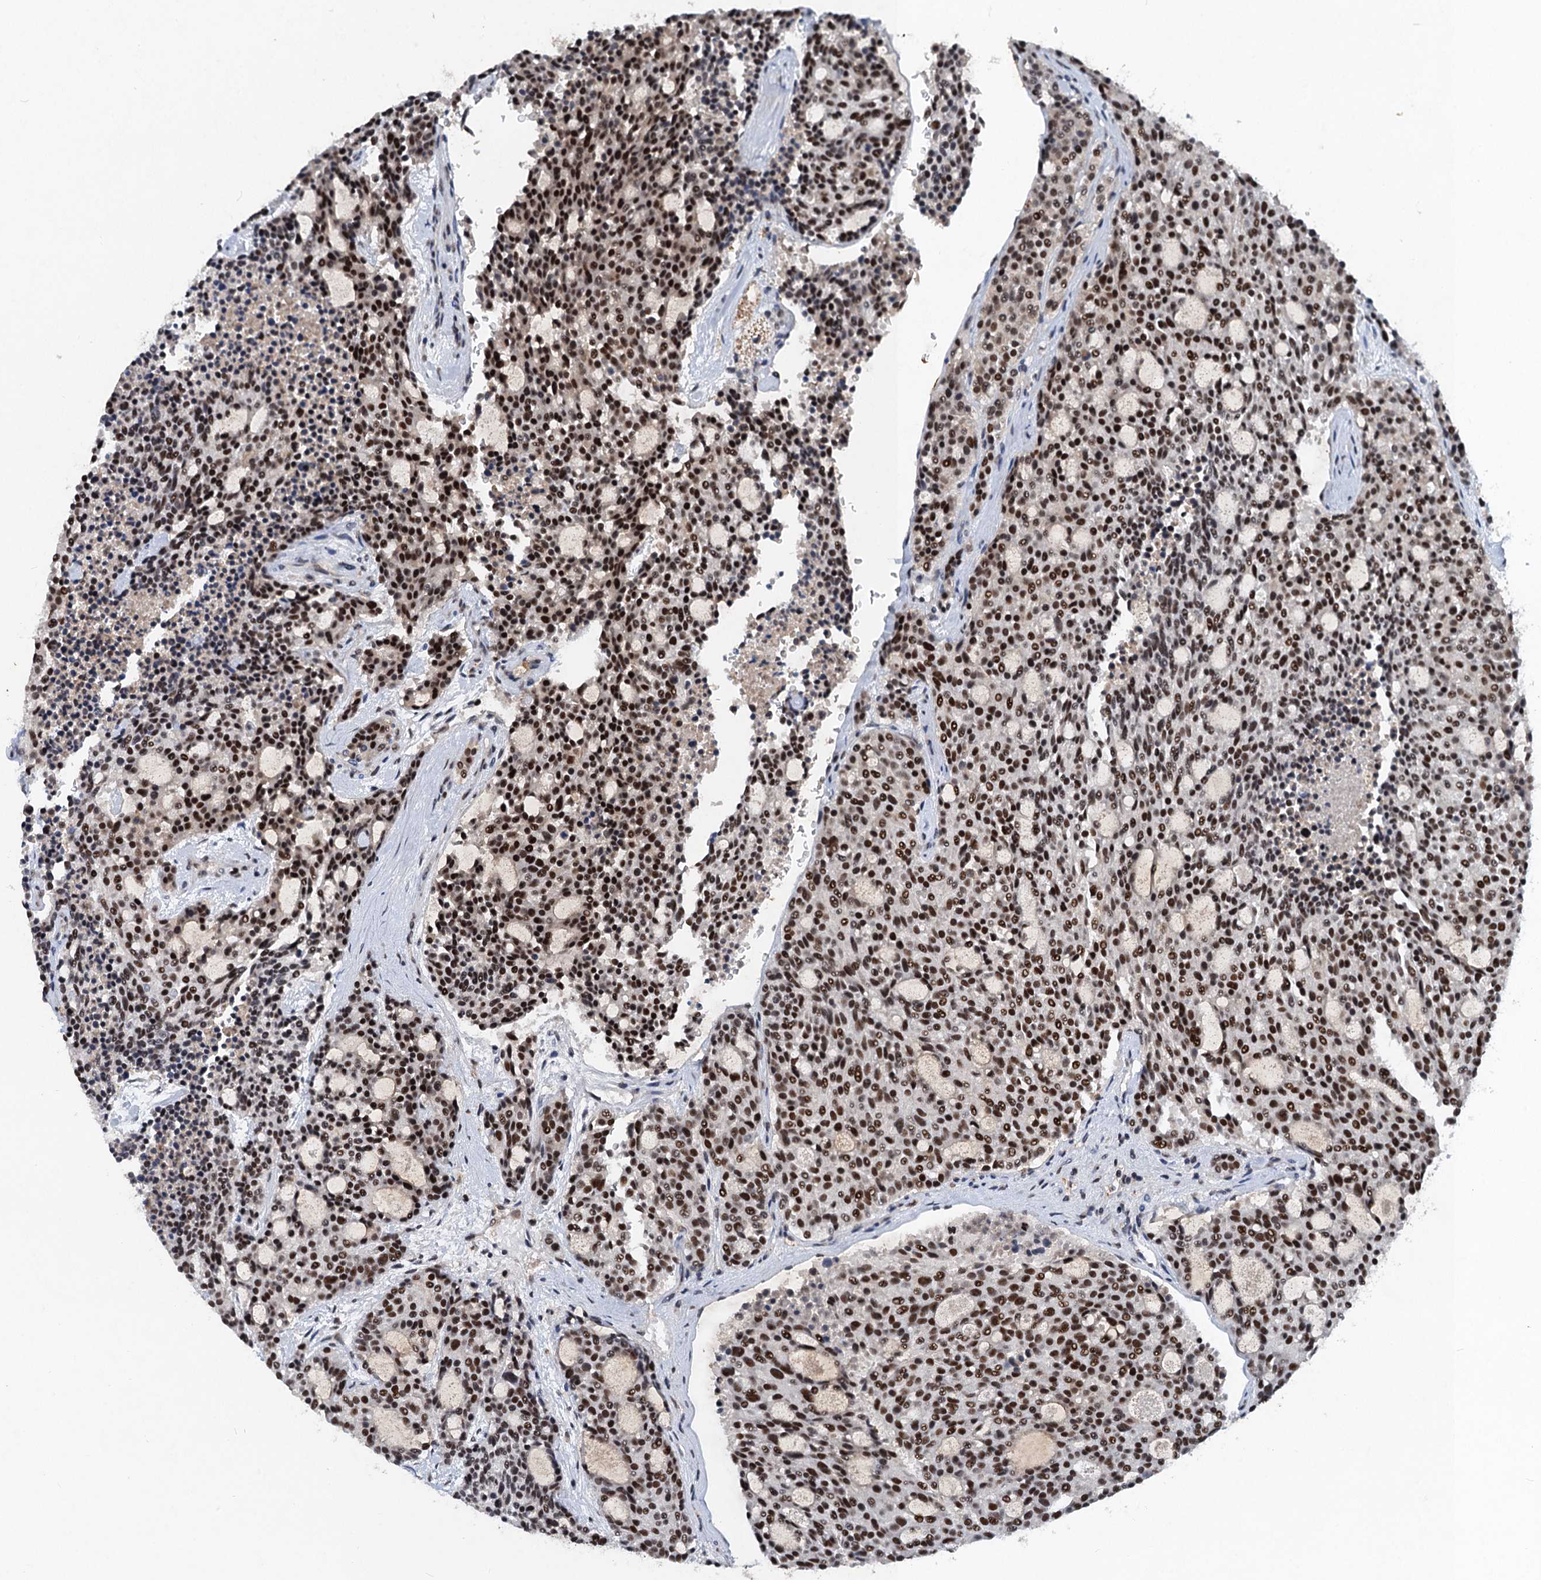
{"staining": {"intensity": "strong", "quantity": "25%-75%", "location": "nuclear"}, "tissue": "carcinoid", "cell_type": "Tumor cells", "image_type": "cancer", "snomed": [{"axis": "morphology", "description": "Carcinoid, malignant, NOS"}, {"axis": "topography", "description": "Pancreas"}], "caption": "The image reveals a brown stain indicating the presence of a protein in the nuclear of tumor cells in carcinoid.", "gene": "CSTF3", "patient": {"sex": "female", "age": 54}}